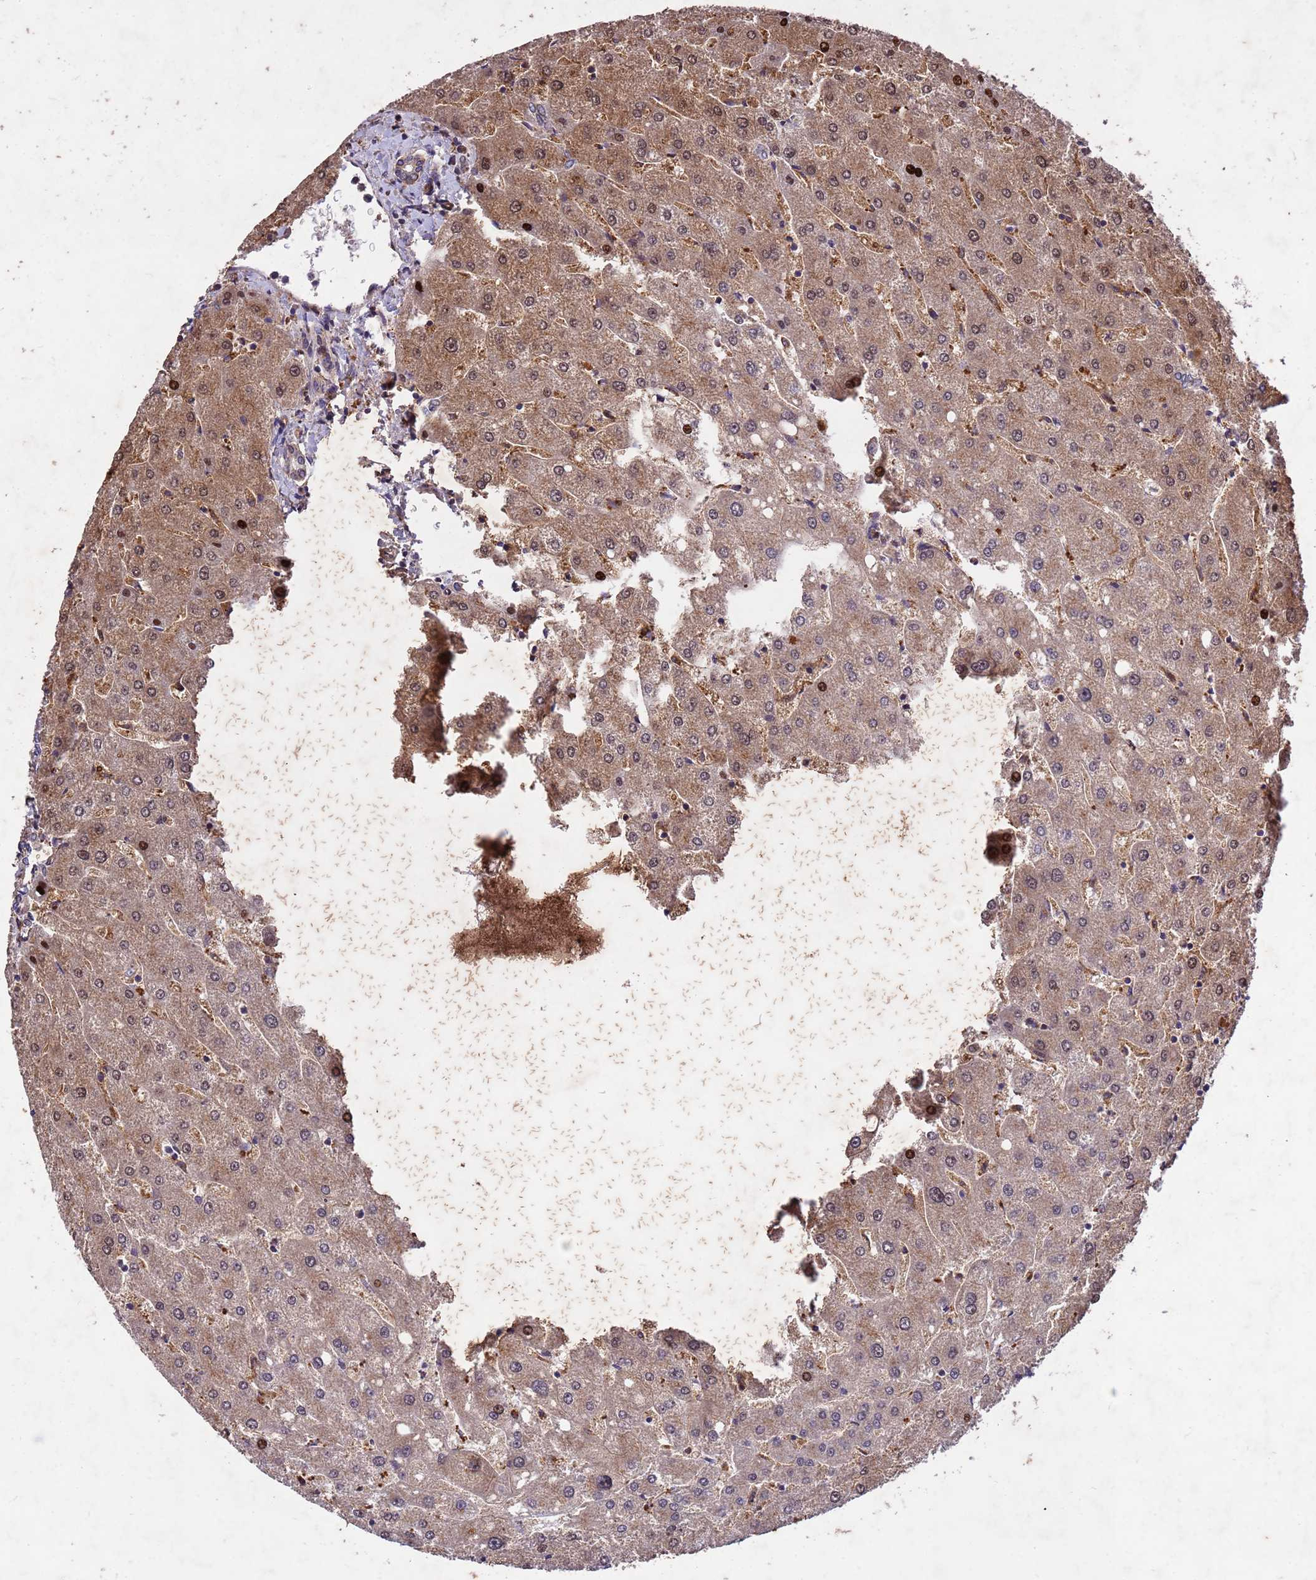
{"staining": {"intensity": "weak", "quantity": "25%-75%", "location": "cytoplasmic/membranous"}, "tissue": "liver", "cell_type": "Cholangiocytes", "image_type": "normal", "snomed": [{"axis": "morphology", "description": "Normal tissue, NOS"}, {"axis": "topography", "description": "Liver"}], "caption": "IHC histopathology image of benign human liver stained for a protein (brown), which shows low levels of weak cytoplasmic/membranous staining in approximately 25%-75% of cholangiocytes.", "gene": "TOR4A", "patient": {"sex": "male", "age": 67}}